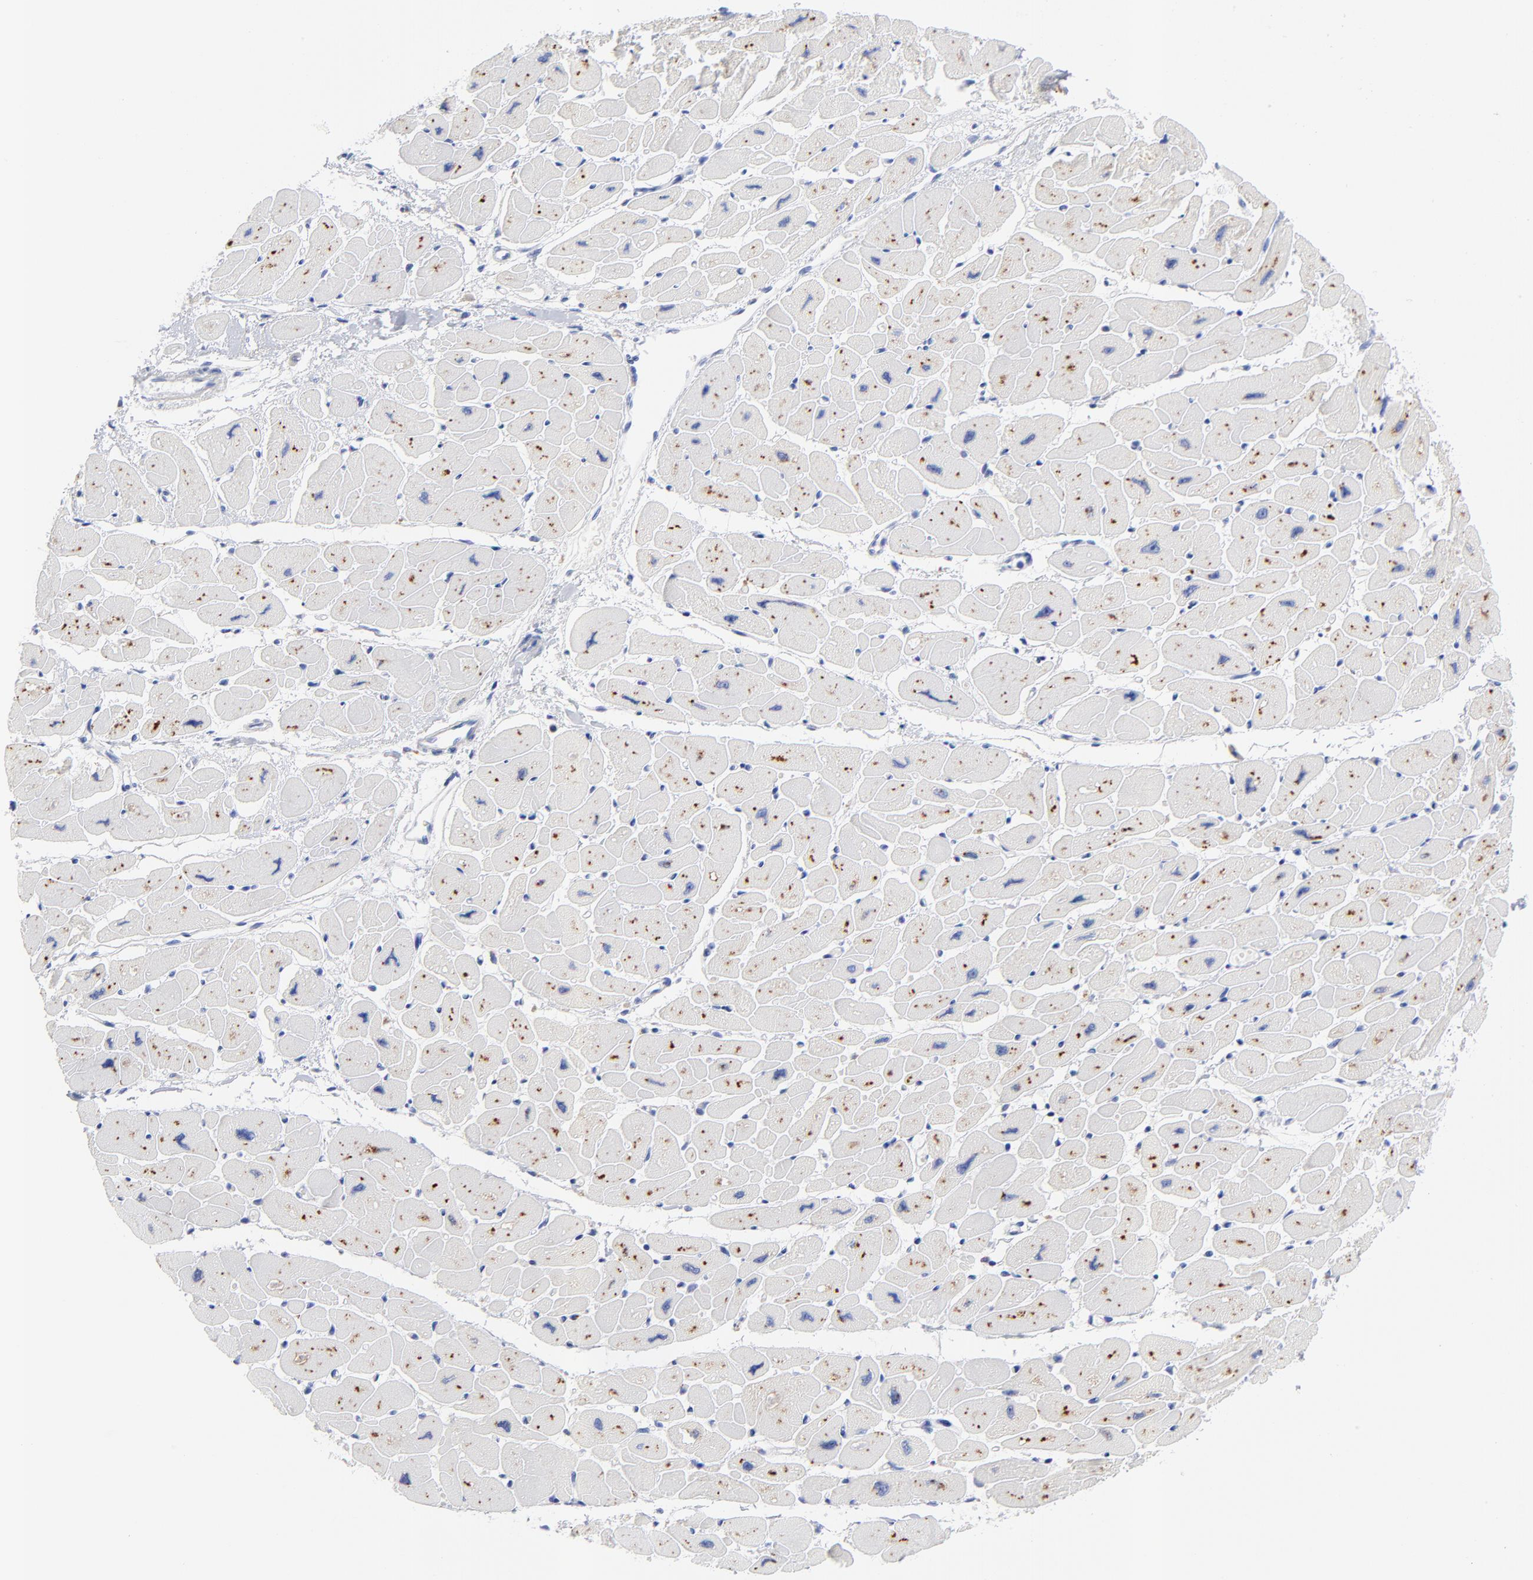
{"staining": {"intensity": "strong", "quantity": "25%-75%", "location": "cytoplasmic/membranous"}, "tissue": "heart muscle", "cell_type": "Cardiomyocytes", "image_type": "normal", "snomed": [{"axis": "morphology", "description": "Normal tissue, NOS"}, {"axis": "topography", "description": "Heart"}], "caption": "An IHC image of unremarkable tissue is shown. Protein staining in brown highlights strong cytoplasmic/membranous positivity in heart muscle within cardiomyocytes. Using DAB (3,3'-diaminobenzidine) (brown) and hematoxylin (blue) stains, captured at high magnification using brightfield microscopy.", "gene": "CPVL", "patient": {"sex": "female", "age": 54}}